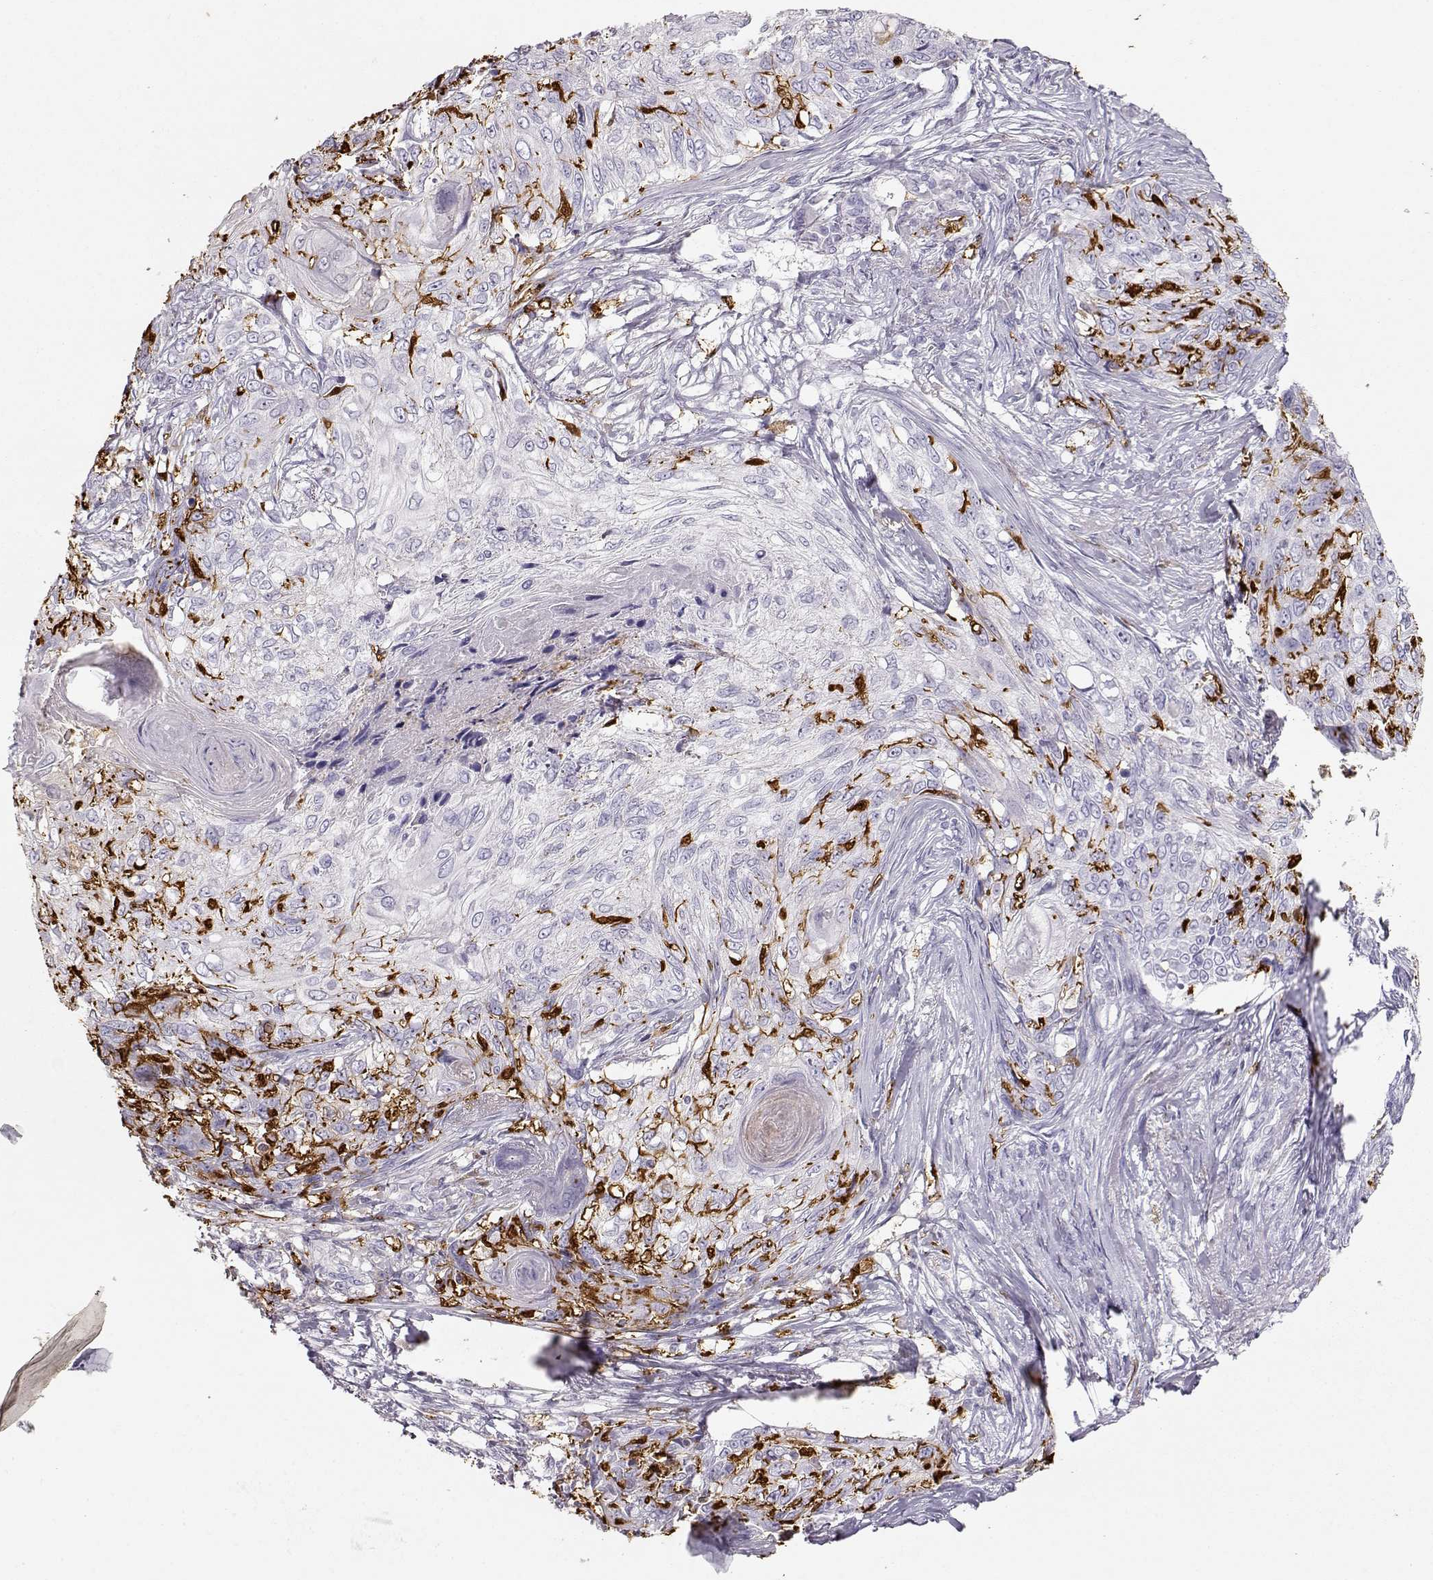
{"staining": {"intensity": "negative", "quantity": "none", "location": "none"}, "tissue": "skin cancer", "cell_type": "Tumor cells", "image_type": "cancer", "snomed": [{"axis": "morphology", "description": "Squamous cell carcinoma, NOS"}, {"axis": "topography", "description": "Skin"}], "caption": "DAB immunohistochemical staining of human skin squamous cell carcinoma shows no significant expression in tumor cells.", "gene": "S100B", "patient": {"sex": "male", "age": 92}}